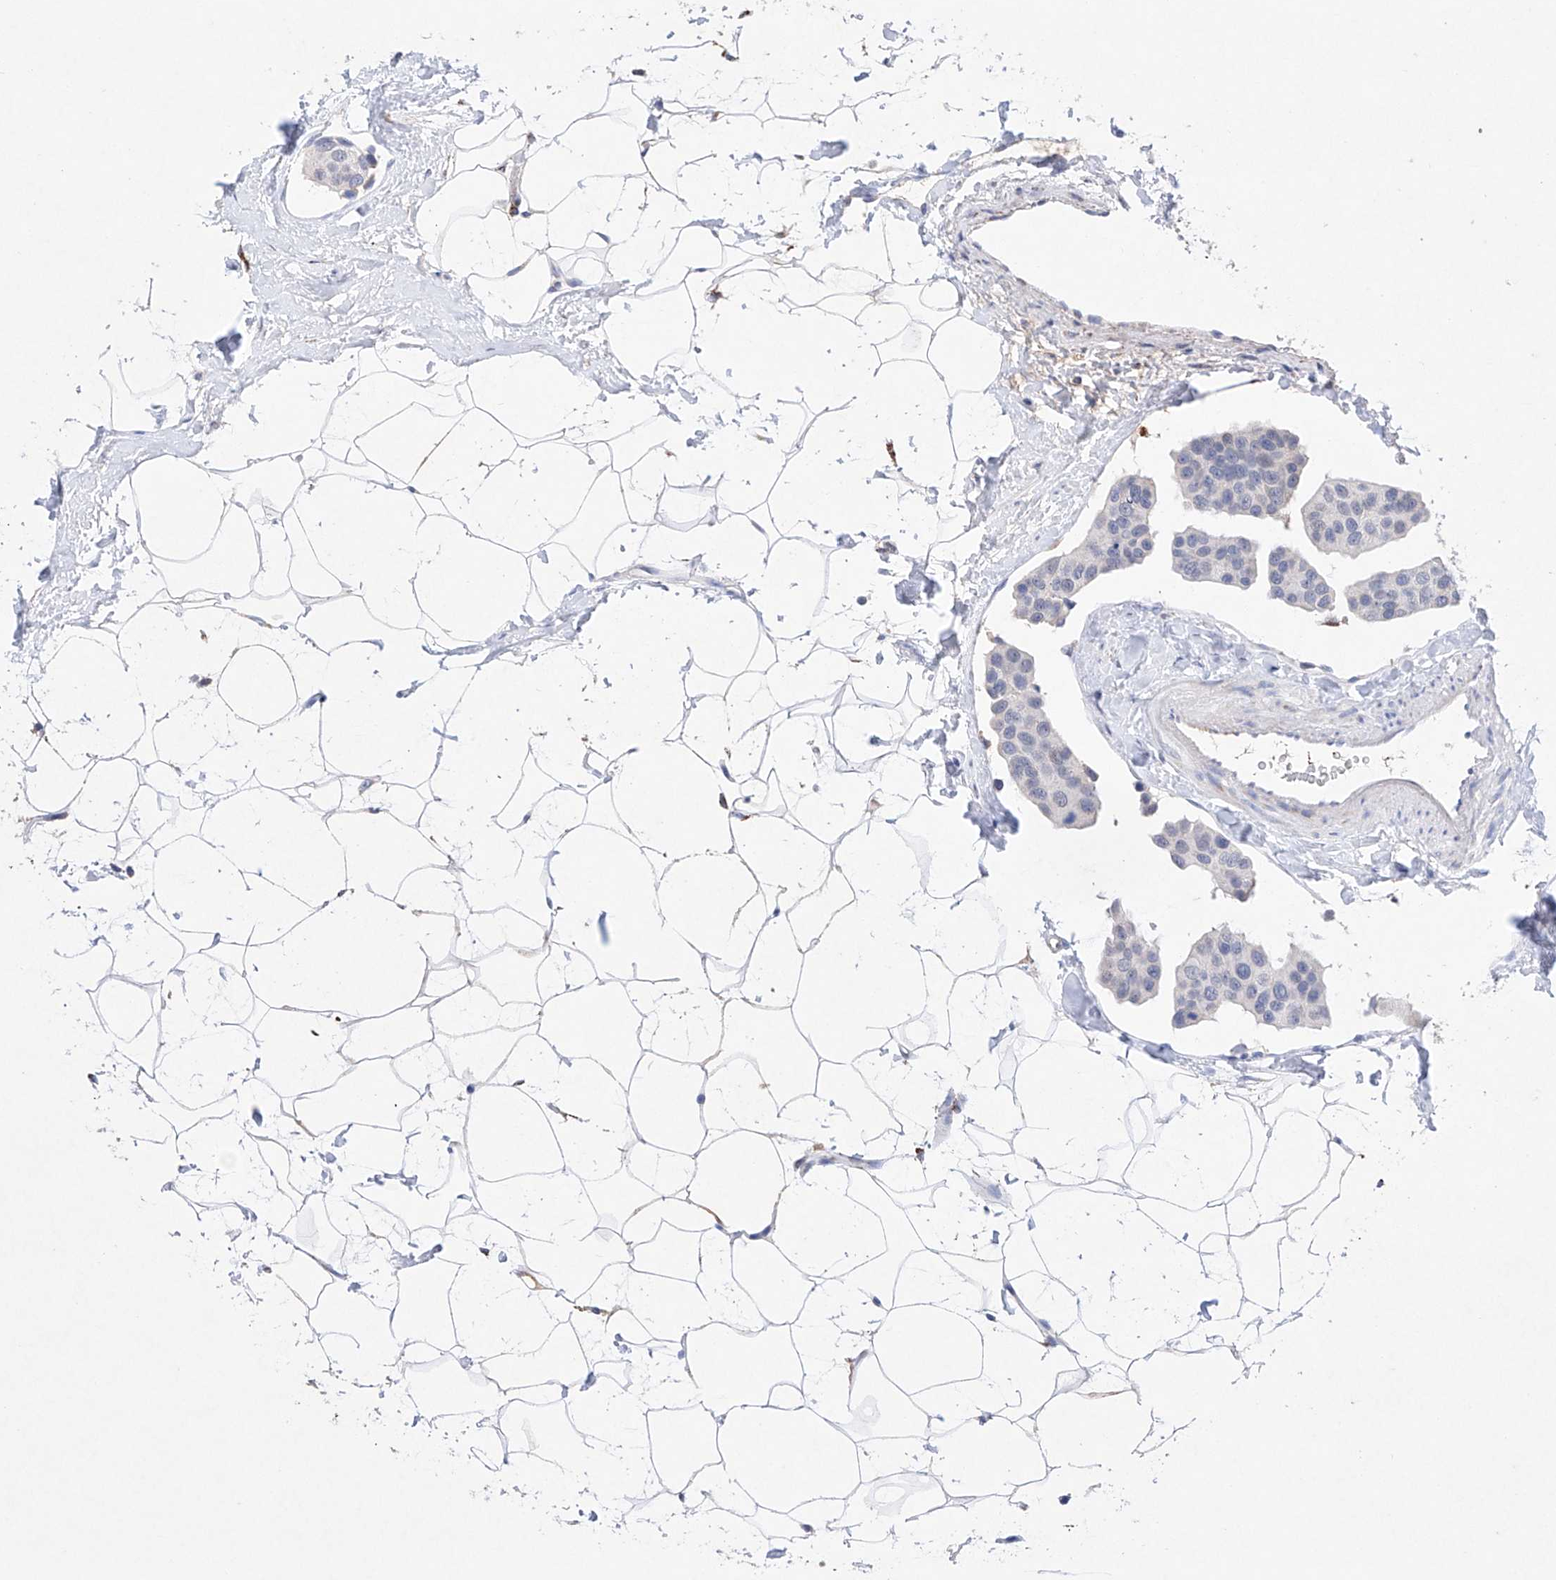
{"staining": {"intensity": "negative", "quantity": "none", "location": "none"}, "tissue": "breast cancer", "cell_type": "Tumor cells", "image_type": "cancer", "snomed": [{"axis": "morphology", "description": "Normal tissue, NOS"}, {"axis": "morphology", "description": "Duct carcinoma"}, {"axis": "topography", "description": "Breast"}], "caption": "This is an immunohistochemistry image of invasive ductal carcinoma (breast). There is no staining in tumor cells.", "gene": "NRROS", "patient": {"sex": "female", "age": 39}}